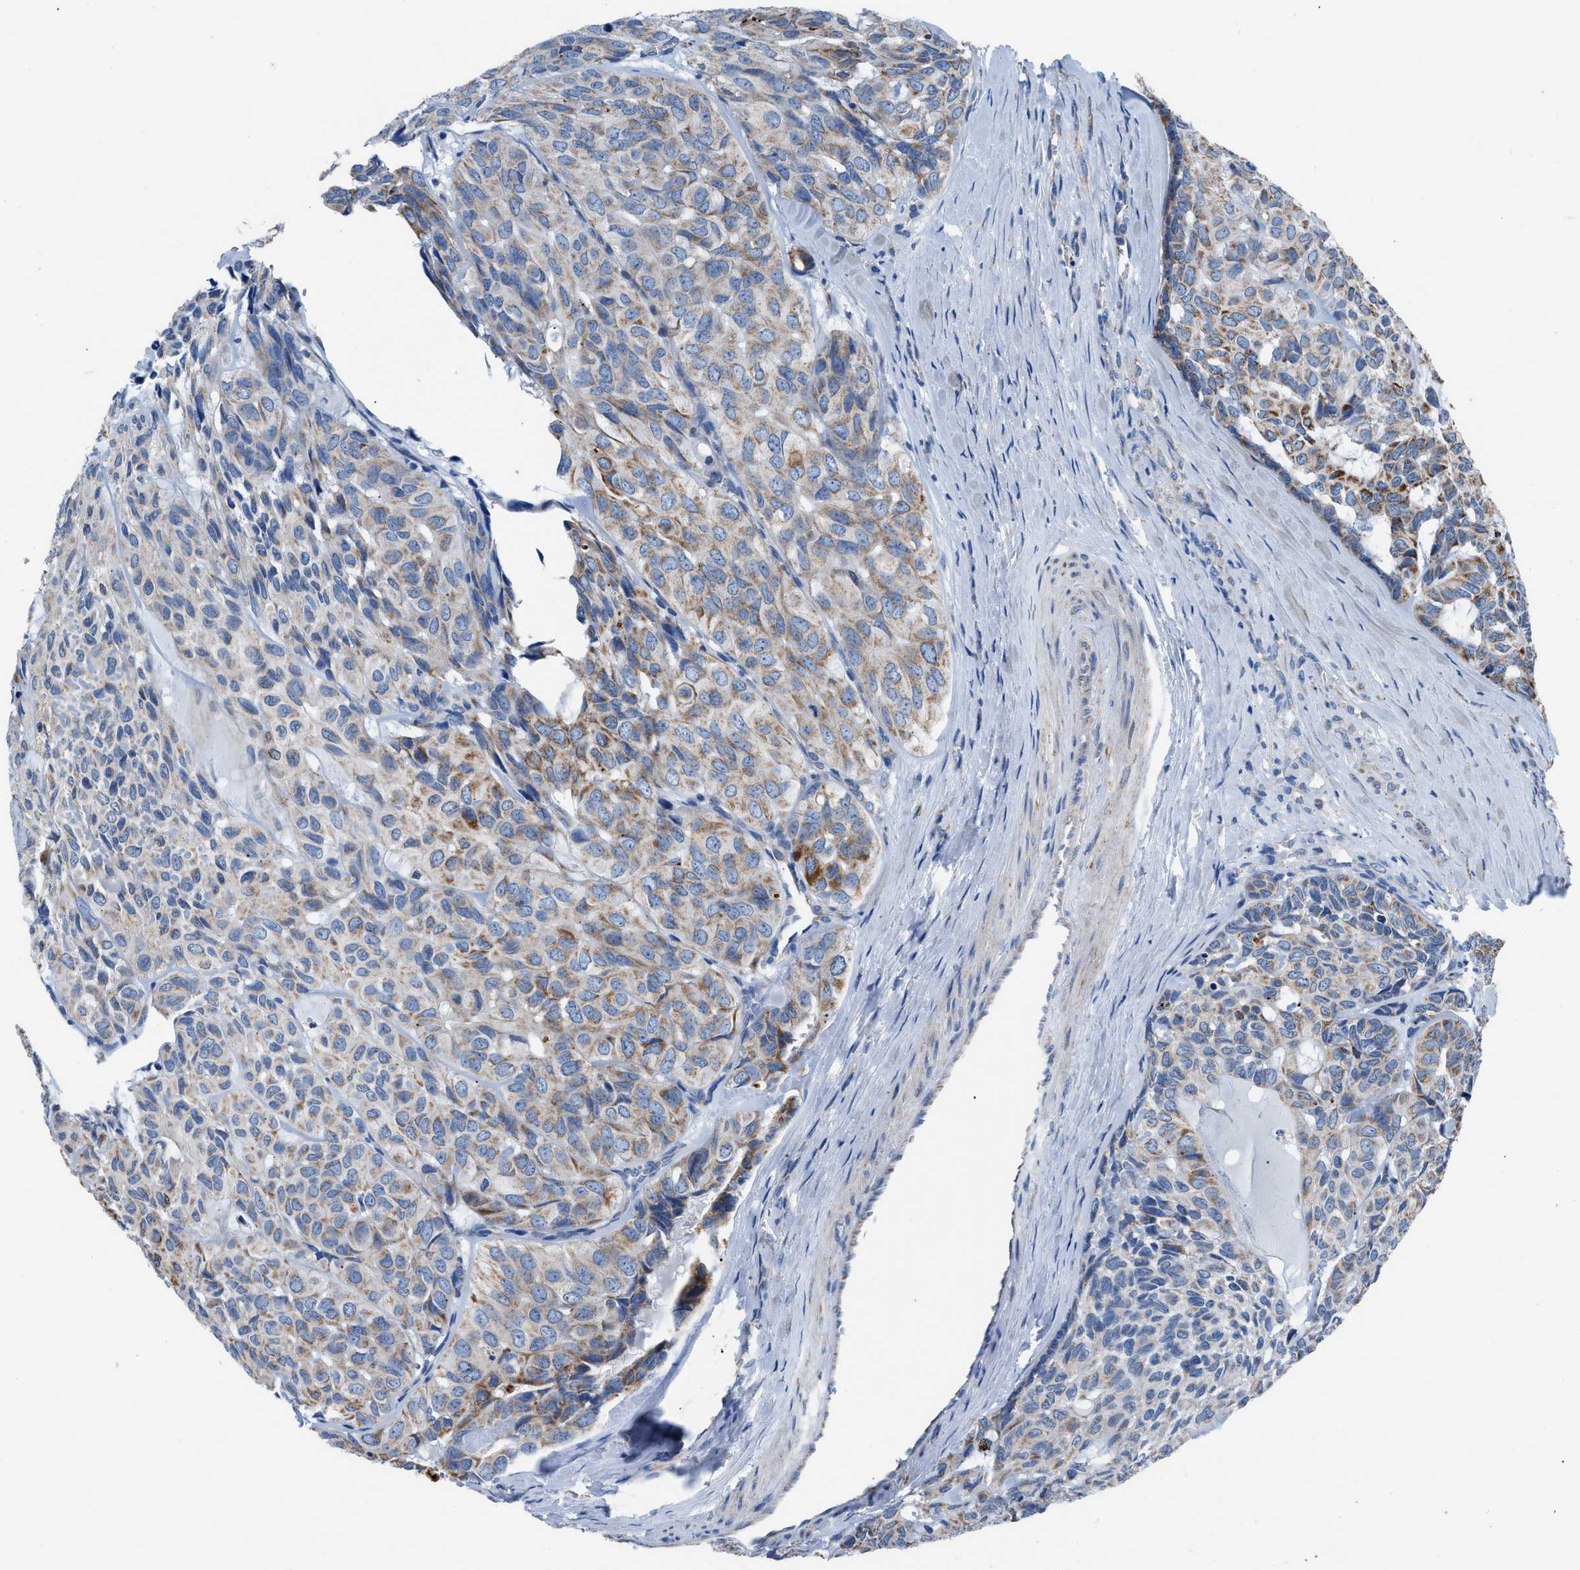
{"staining": {"intensity": "moderate", "quantity": ">75%", "location": "cytoplasmic/membranous"}, "tissue": "head and neck cancer", "cell_type": "Tumor cells", "image_type": "cancer", "snomed": [{"axis": "morphology", "description": "Adenocarcinoma, NOS"}, {"axis": "topography", "description": "Salivary gland, NOS"}, {"axis": "topography", "description": "Head-Neck"}], "caption": "Protein expression by IHC exhibits moderate cytoplasmic/membranous expression in about >75% of tumor cells in head and neck cancer (adenocarcinoma).", "gene": "ZDHHC3", "patient": {"sex": "female", "age": 76}}